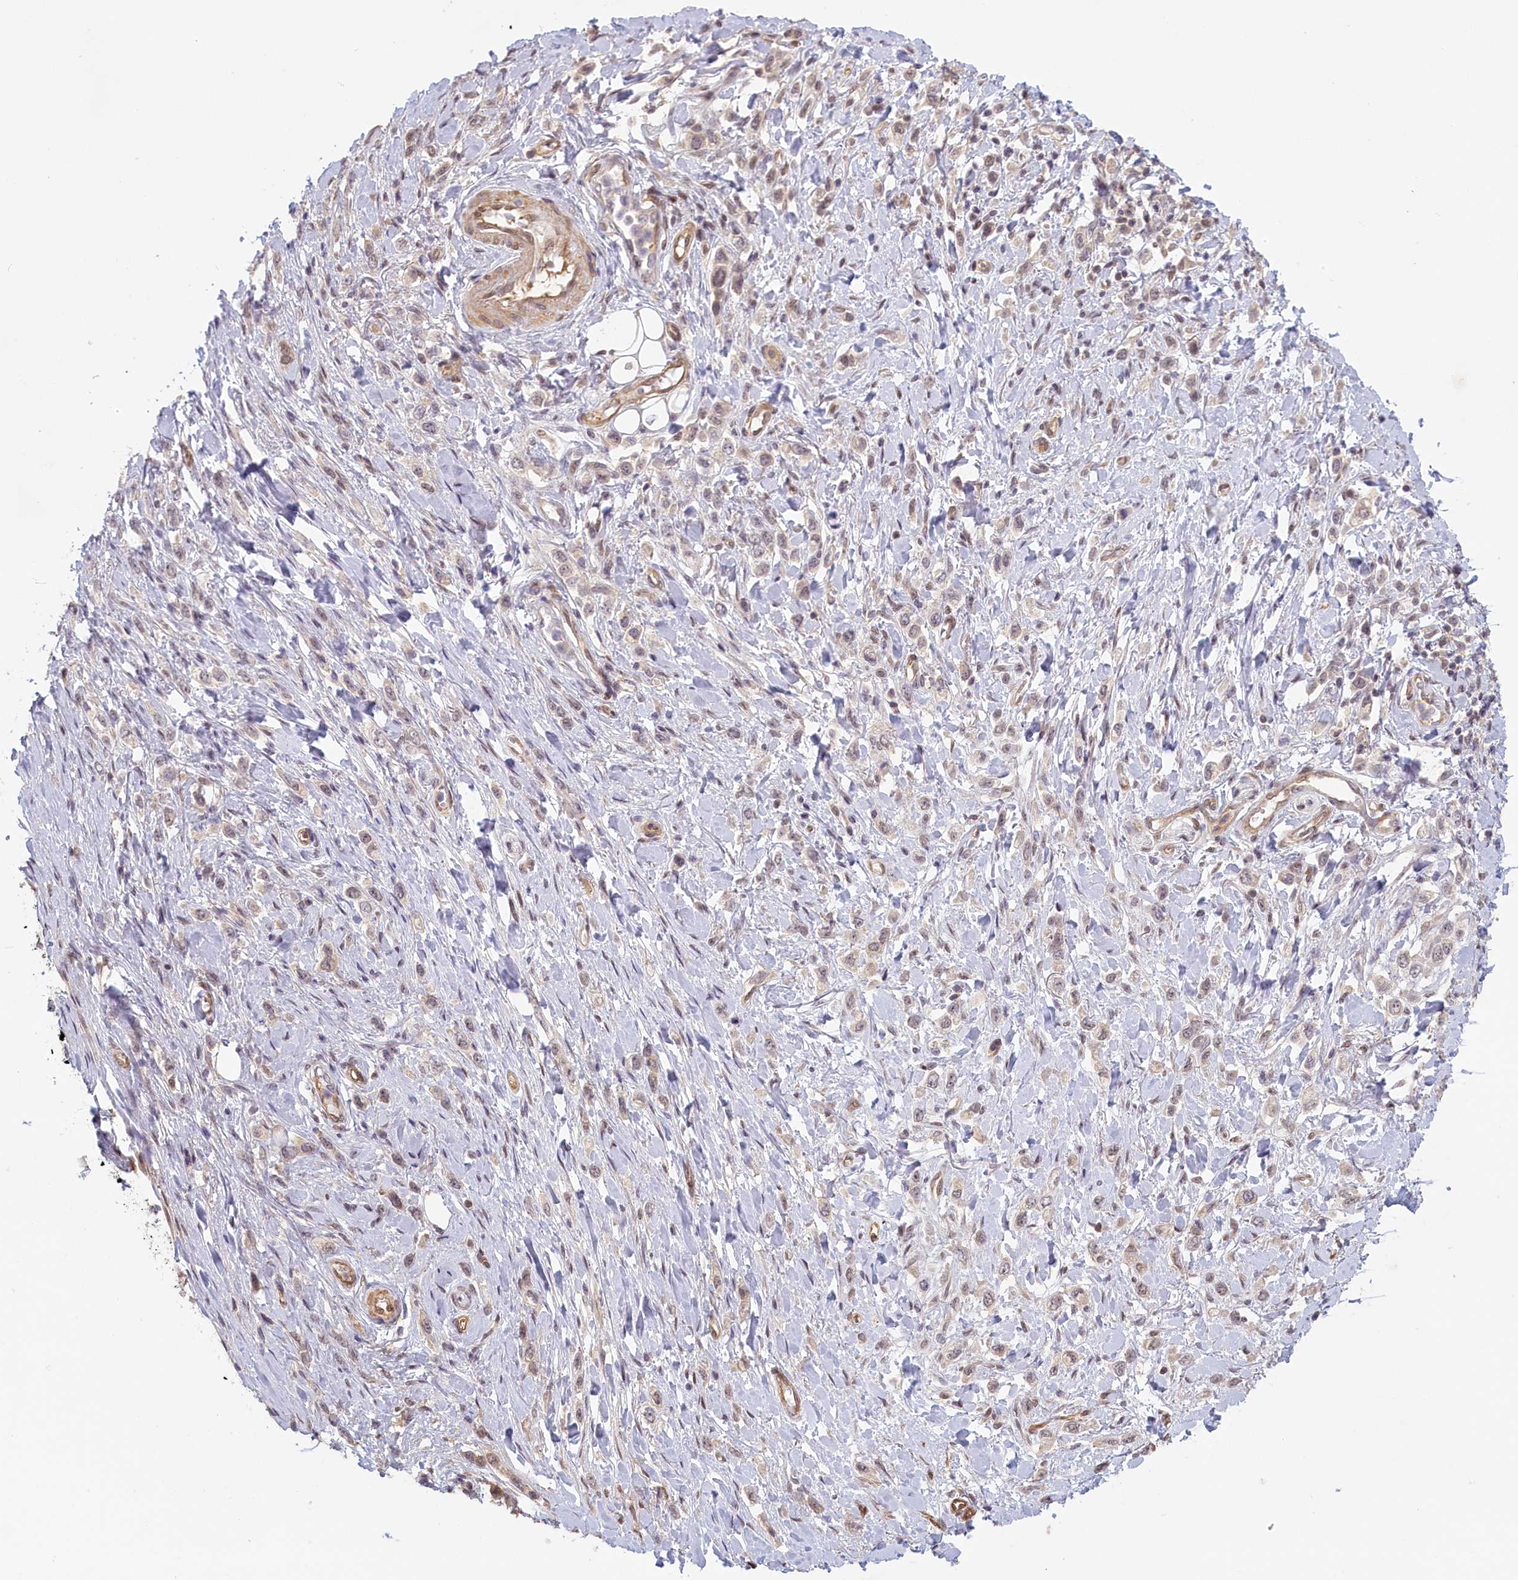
{"staining": {"intensity": "weak", "quantity": "25%-75%", "location": "nuclear"}, "tissue": "stomach cancer", "cell_type": "Tumor cells", "image_type": "cancer", "snomed": [{"axis": "morphology", "description": "Adenocarcinoma, NOS"}, {"axis": "topography", "description": "Stomach"}], "caption": "IHC of adenocarcinoma (stomach) shows low levels of weak nuclear expression in about 25%-75% of tumor cells.", "gene": "C19orf44", "patient": {"sex": "female", "age": 65}}